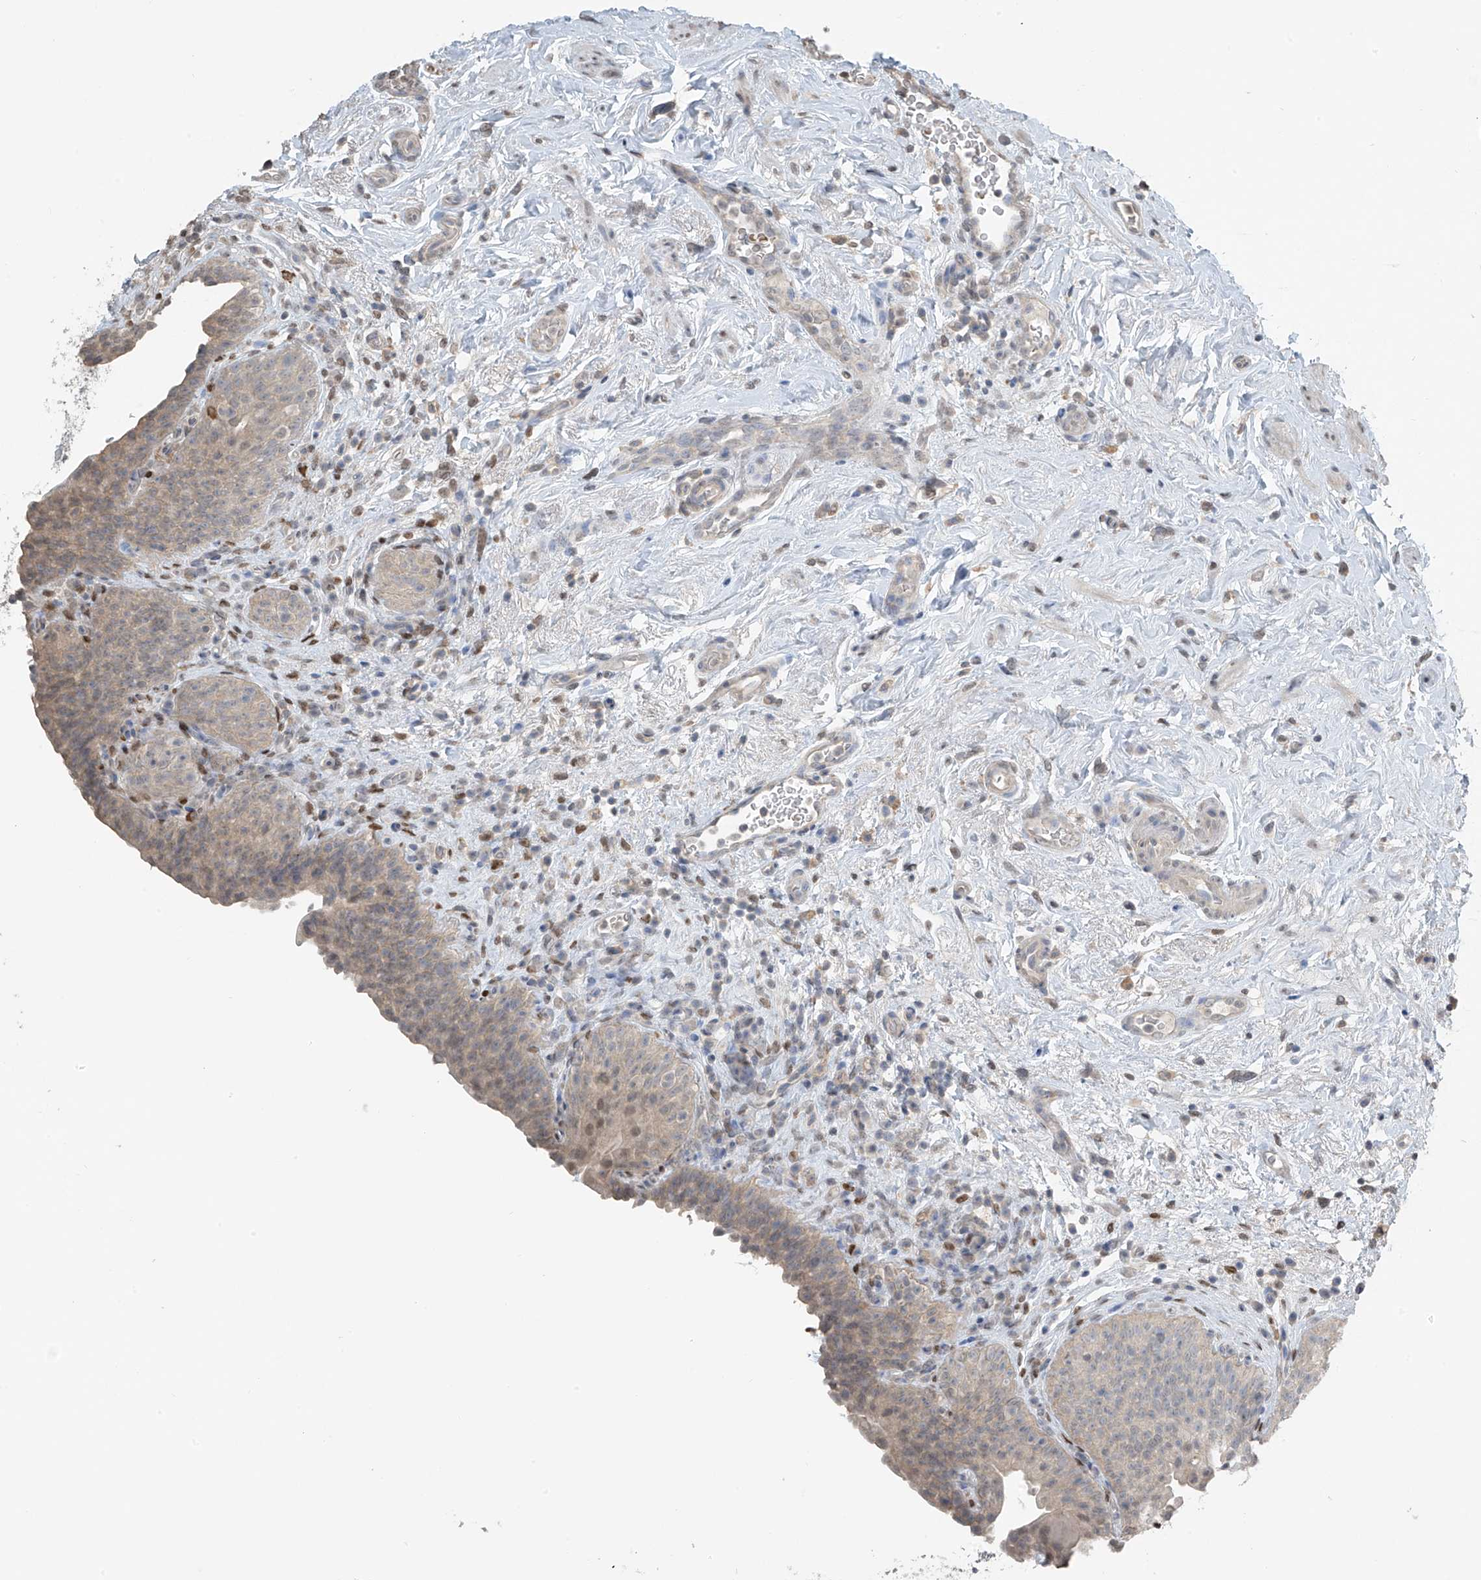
{"staining": {"intensity": "weak", "quantity": "25%-75%", "location": "cytoplasmic/membranous"}, "tissue": "urinary bladder", "cell_type": "Urothelial cells", "image_type": "normal", "snomed": [{"axis": "morphology", "description": "Normal tissue, NOS"}, {"axis": "topography", "description": "Urinary bladder"}], "caption": "Urinary bladder stained with DAB (3,3'-diaminobenzidine) IHC exhibits low levels of weak cytoplasmic/membranous positivity in approximately 25%-75% of urothelial cells.", "gene": "HOXA11", "patient": {"sex": "male", "age": 83}}